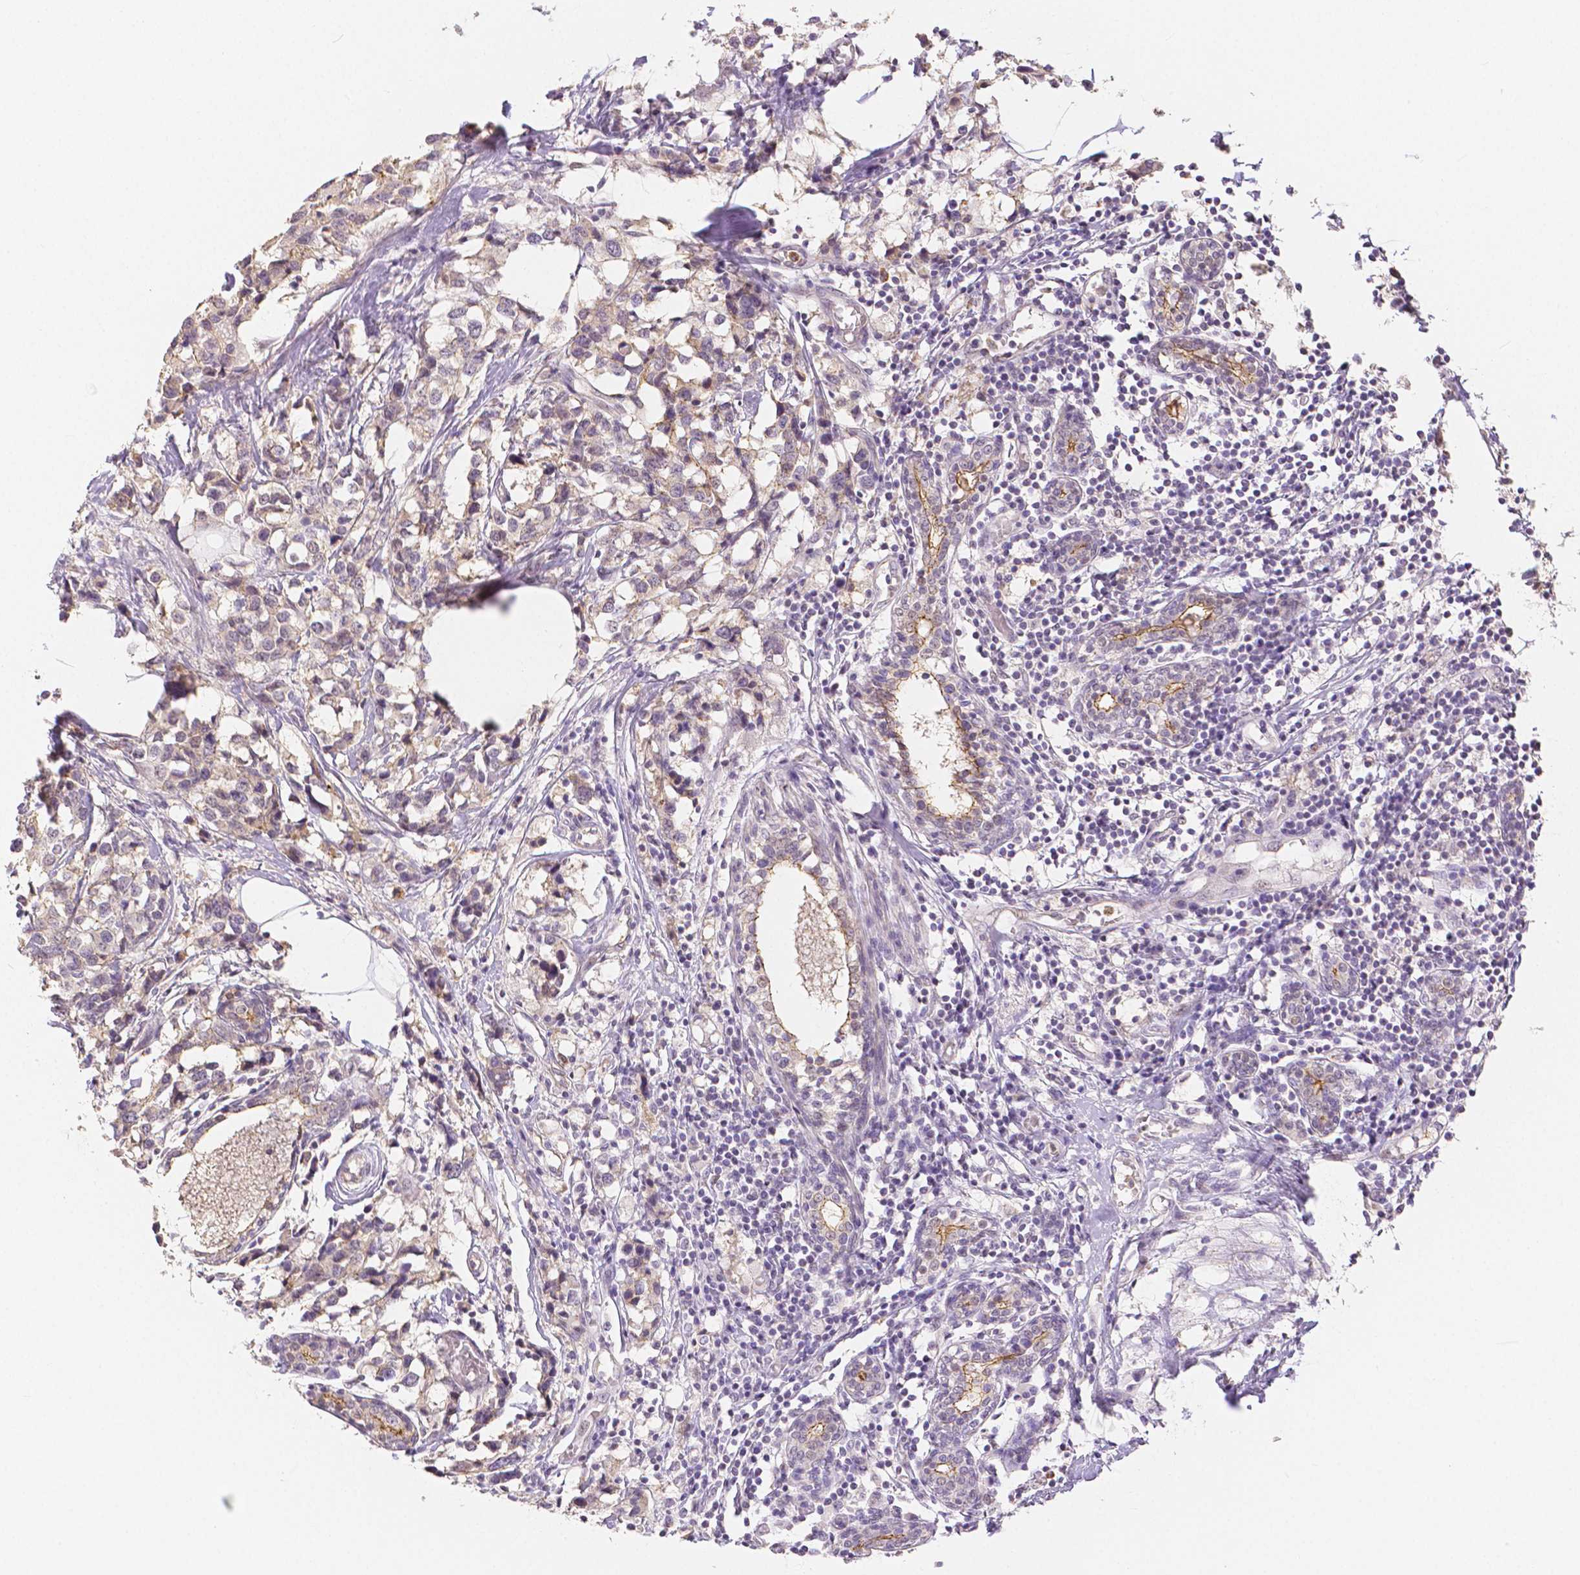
{"staining": {"intensity": "weak", "quantity": "25%-75%", "location": "cytoplasmic/membranous"}, "tissue": "breast cancer", "cell_type": "Tumor cells", "image_type": "cancer", "snomed": [{"axis": "morphology", "description": "Lobular carcinoma"}, {"axis": "topography", "description": "Breast"}], "caption": "A histopathology image showing weak cytoplasmic/membranous staining in approximately 25%-75% of tumor cells in breast lobular carcinoma, as visualized by brown immunohistochemical staining.", "gene": "OCLN", "patient": {"sex": "female", "age": 59}}